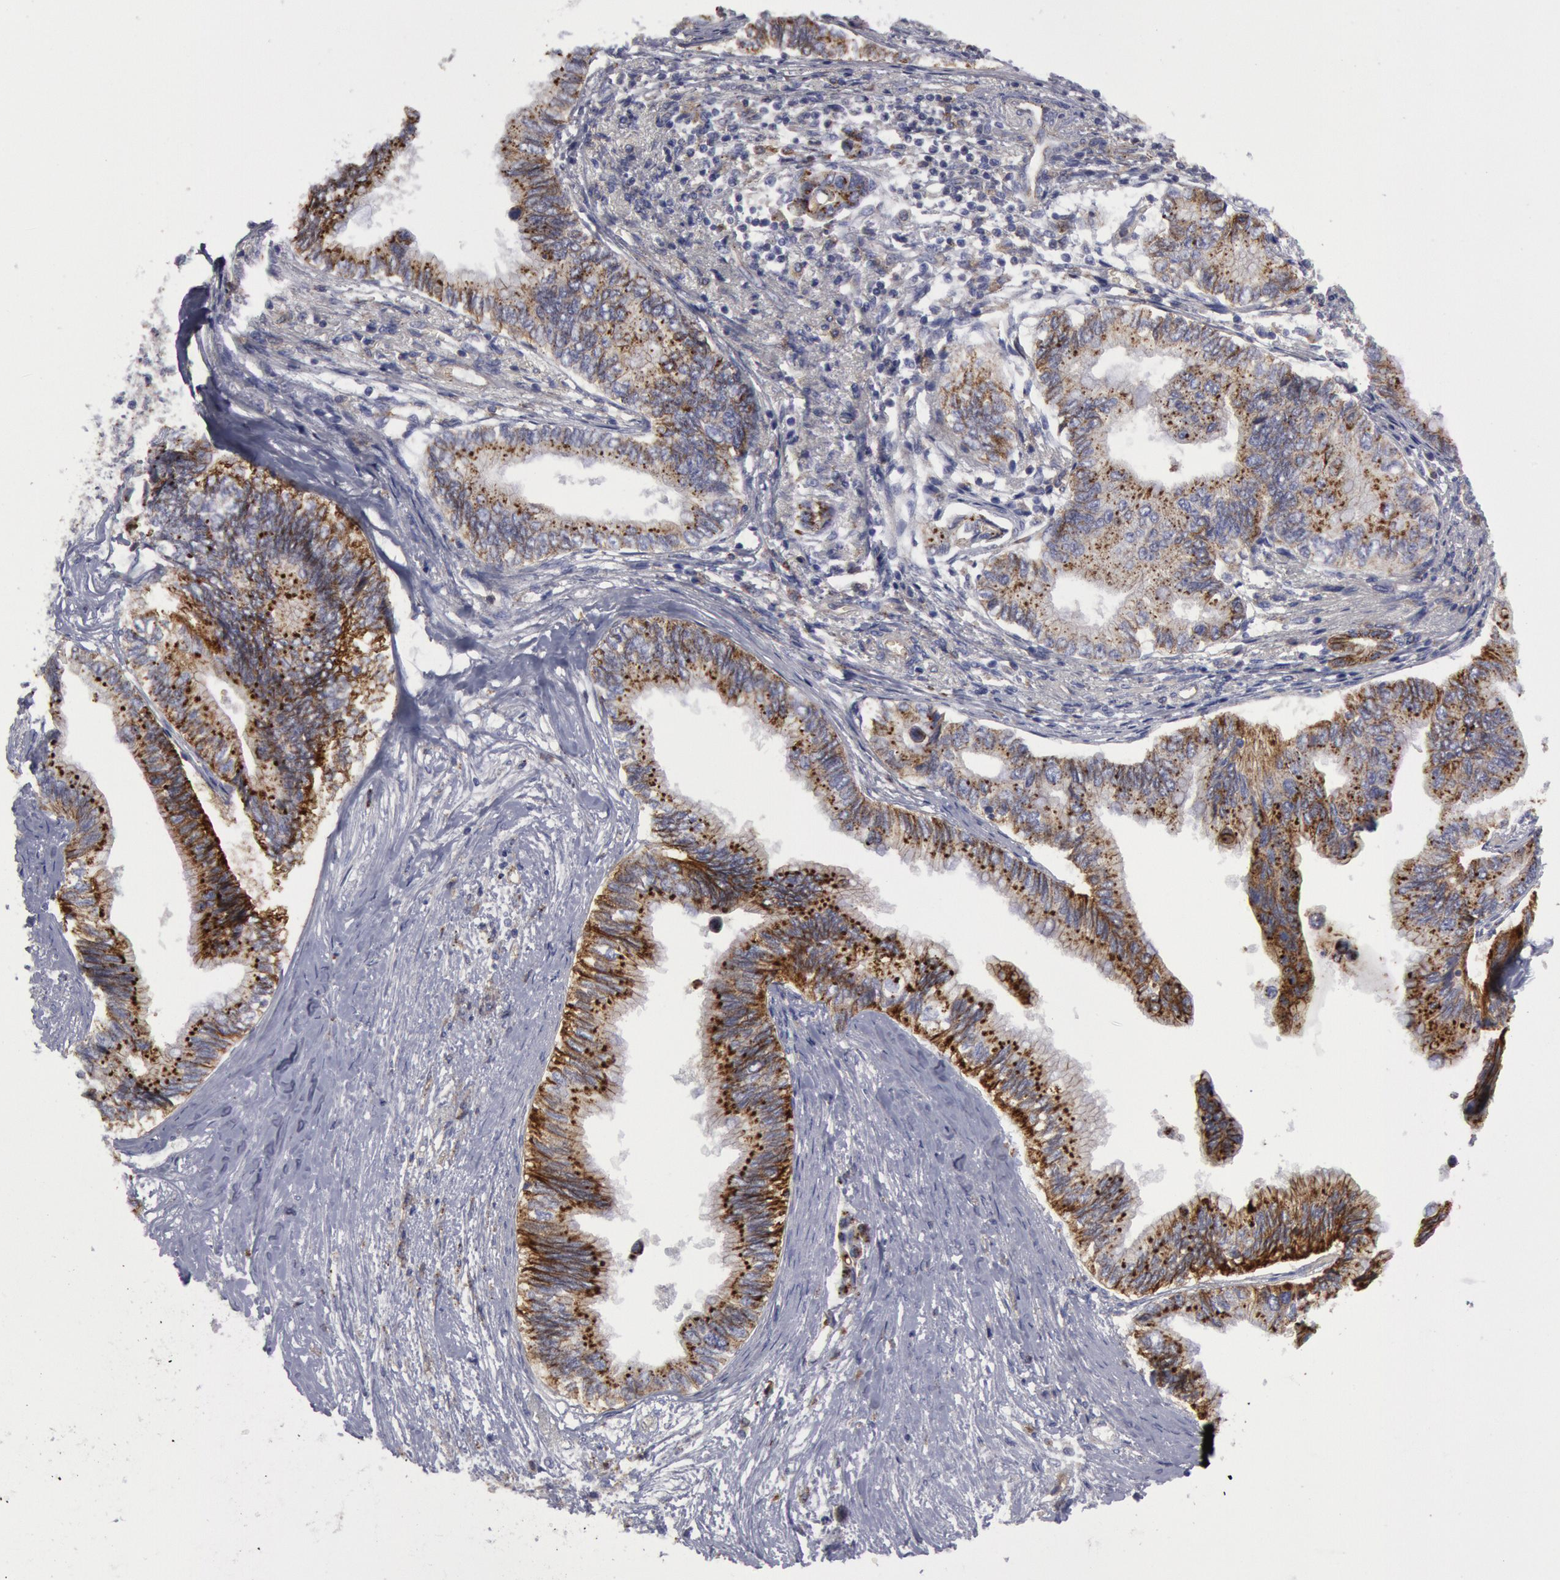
{"staining": {"intensity": "moderate", "quantity": "25%-75%", "location": "cytoplasmic/membranous"}, "tissue": "pancreatic cancer", "cell_type": "Tumor cells", "image_type": "cancer", "snomed": [{"axis": "morphology", "description": "Adenocarcinoma, NOS"}, {"axis": "topography", "description": "Pancreas"}], "caption": "High-magnification brightfield microscopy of pancreatic adenocarcinoma stained with DAB (3,3'-diaminobenzidine) (brown) and counterstained with hematoxylin (blue). tumor cells exhibit moderate cytoplasmic/membranous staining is appreciated in about25%-75% of cells.", "gene": "FLOT1", "patient": {"sex": "female", "age": 66}}